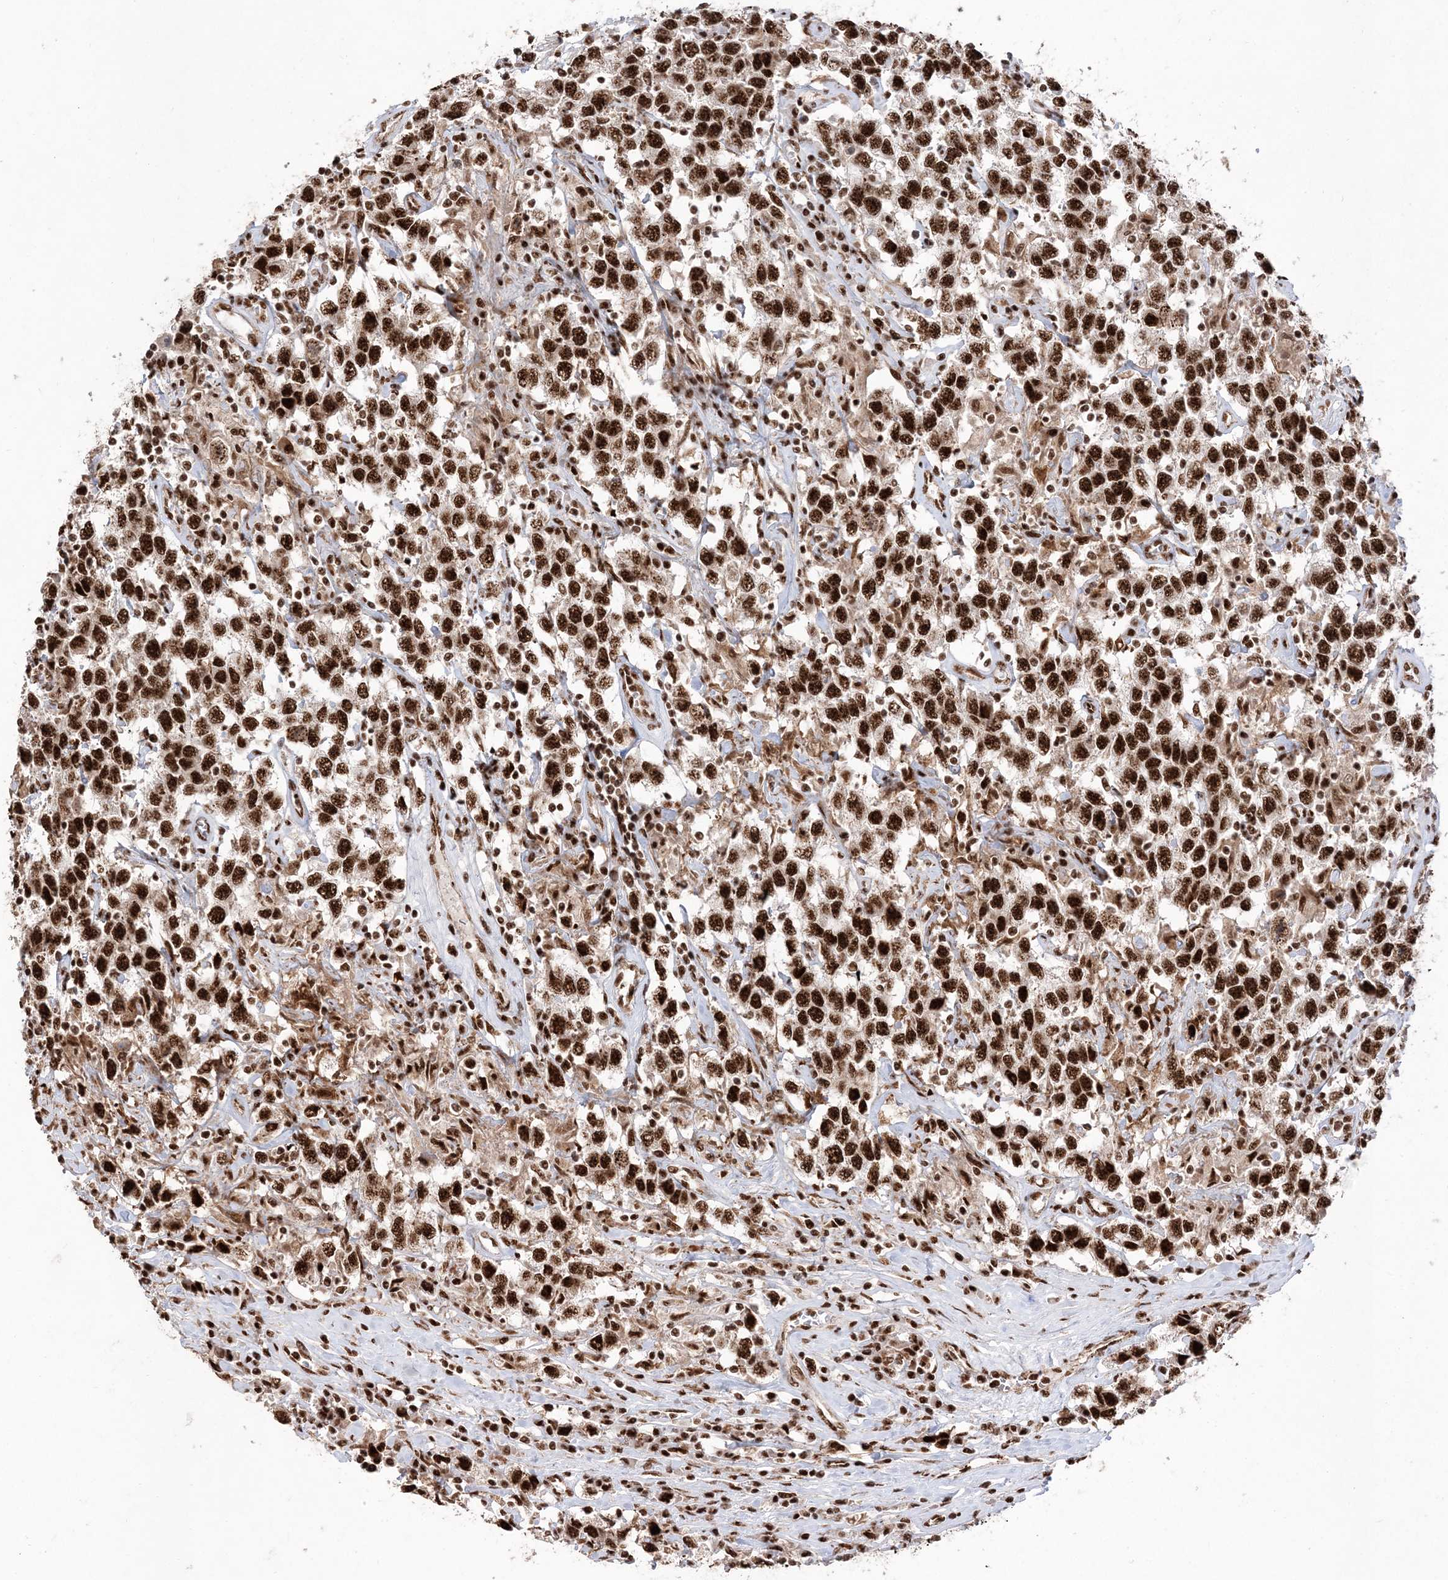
{"staining": {"intensity": "strong", "quantity": ">75%", "location": "nuclear"}, "tissue": "testis cancer", "cell_type": "Tumor cells", "image_type": "cancer", "snomed": [{"axis": "morphology", "description": "Seminoma, NOS"}, {"axis": "topography", "description": "Testis"}], "caption": "Brown immunohistochemical staining in human testis cancer (seminoma) reveals strong nuclear expression in approximately >75% of tumor cells. The protein is shown in brown color, while the nuclei are stained blue.", "gene": "RBM17", "patient": {"sex": "male", "age": 41}}